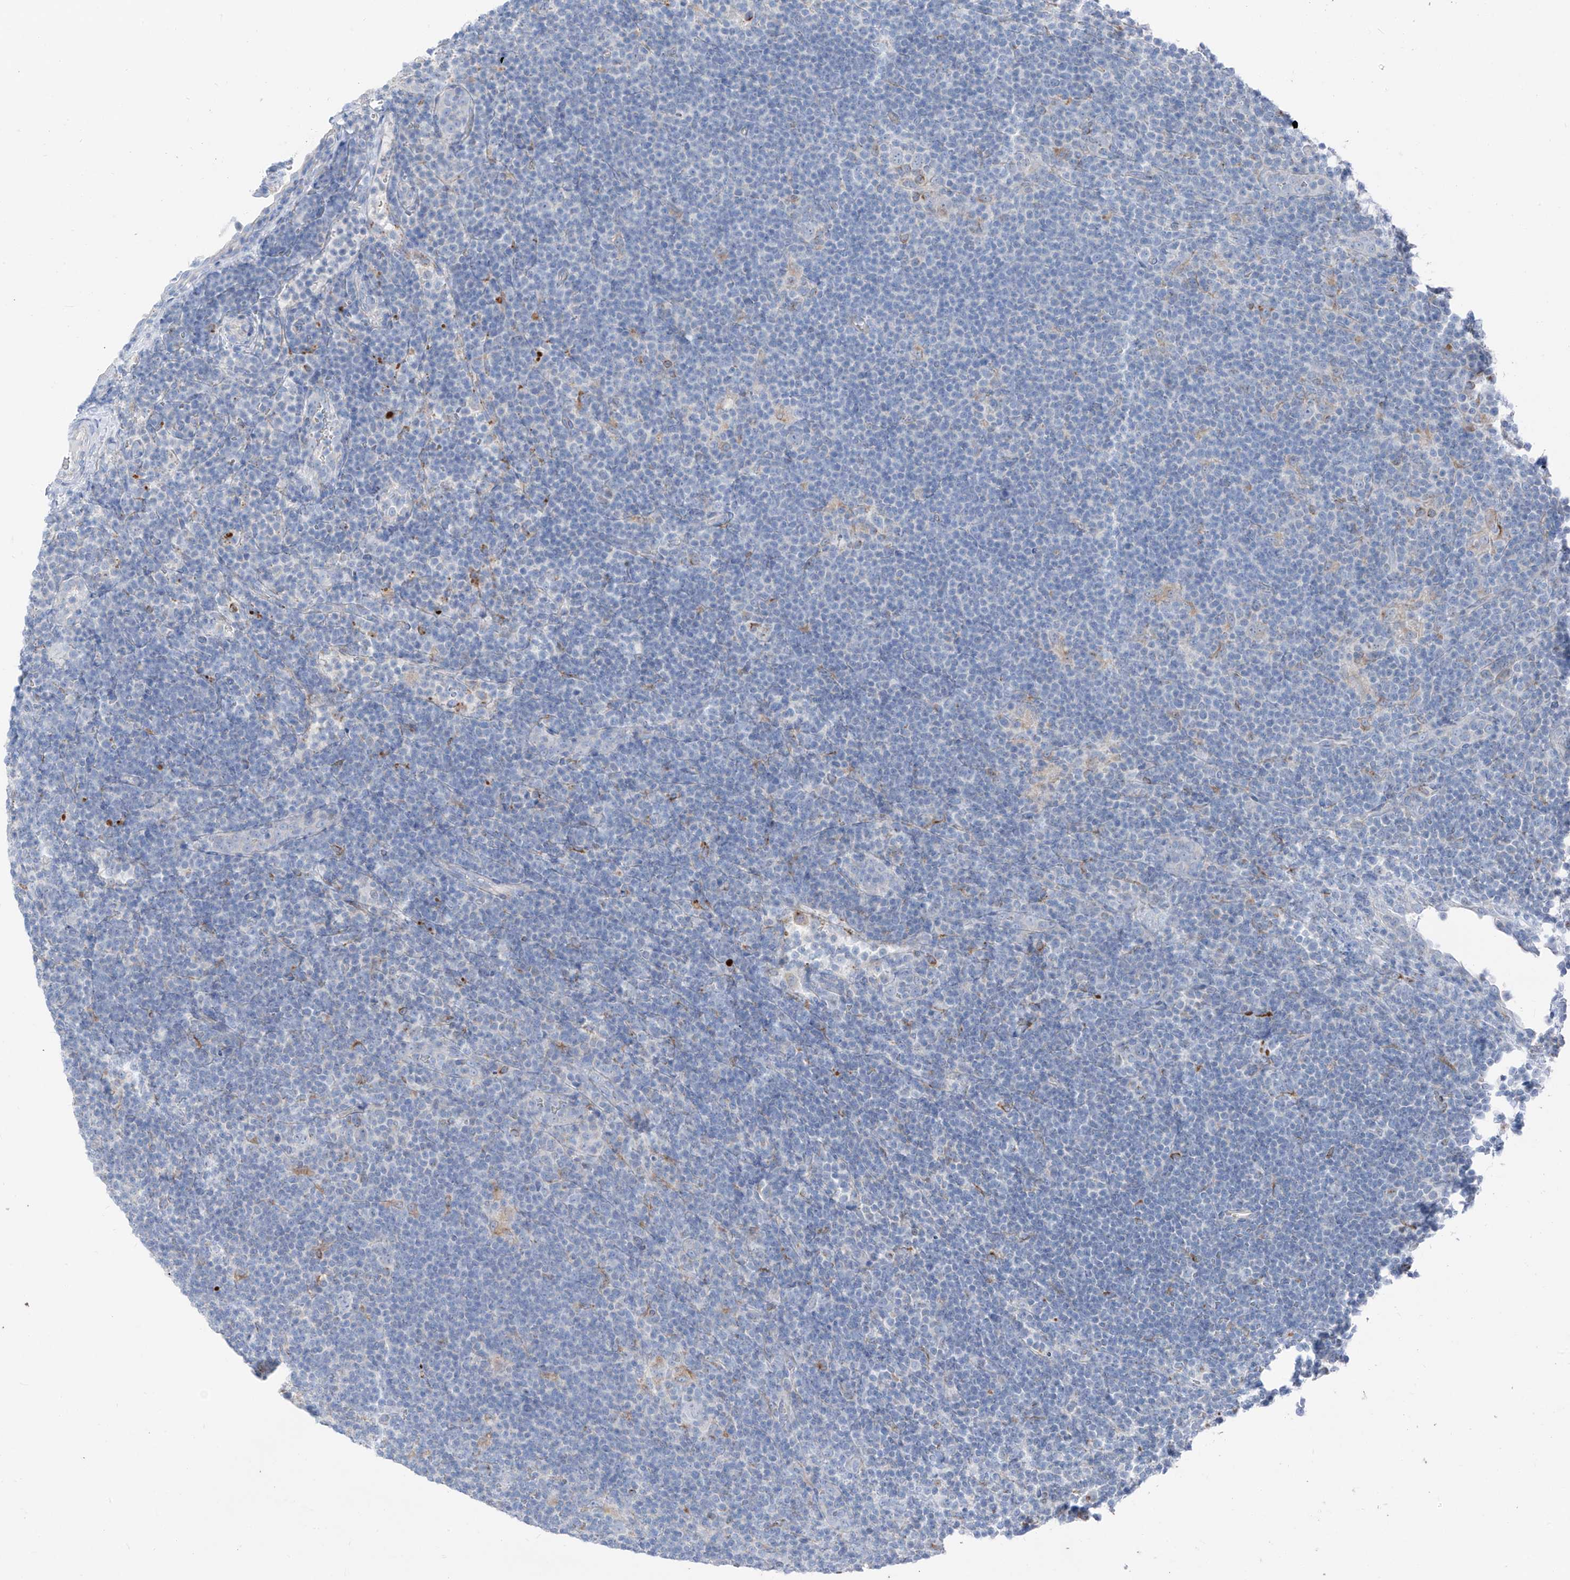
{"staining": {"intensity": "negative", "quantity": "none", "location": "none"}, "tissue": "lymphoma", "cell_type": "Tumor cells", "image_type": "cancer", "snomed": [{"axis": "morphology", "description": "Hodgkin's disease, NOS"}, {"axis": "topography", "description": "Lymph node"}], "caption": "The photomicrograph exhibits no significant positivity in tumor cells of lymphoma.", "gene": "GPR137C", "patient": {"sex": "female", "age": 57}}